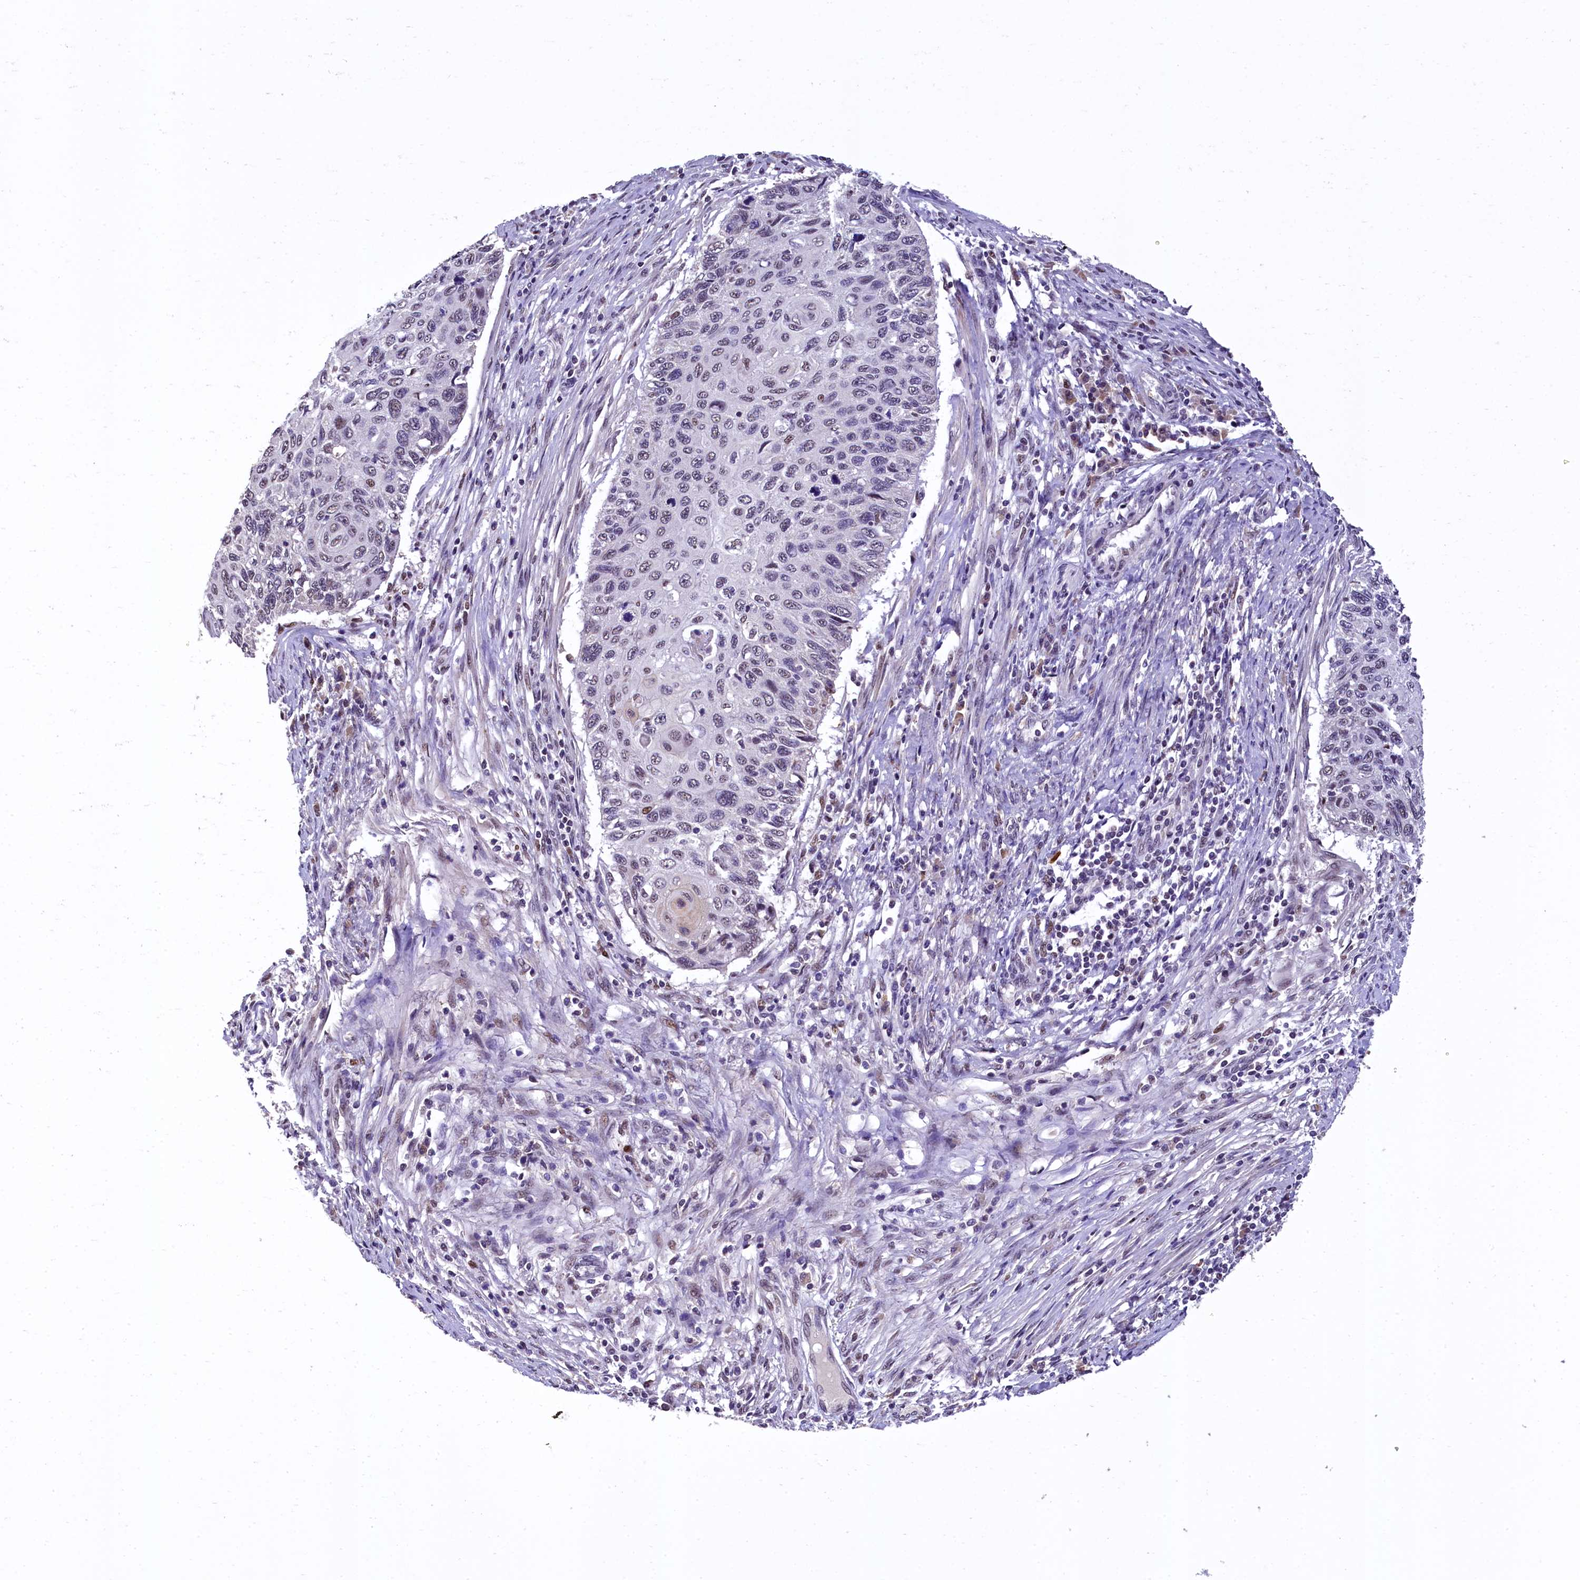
{"staining": {"intensity": "negative", "quantity": "none", "location": "none"}, "tissue": "cervical cancer", "cell_type": "Tumor cells", "image_type": "cancer", "snomed": [{"axis": "morphology", "description": "Squamous cell carcinoma, NOS"}, {"axis": "topography", "description": "Cervix"}], "caption": "Protein analysis of squamous cell carcinoma (cervical) displays no significant expression in tumor cells.", "gene": "HECTD4", "patient": {"sex": "female", "age": 70}}